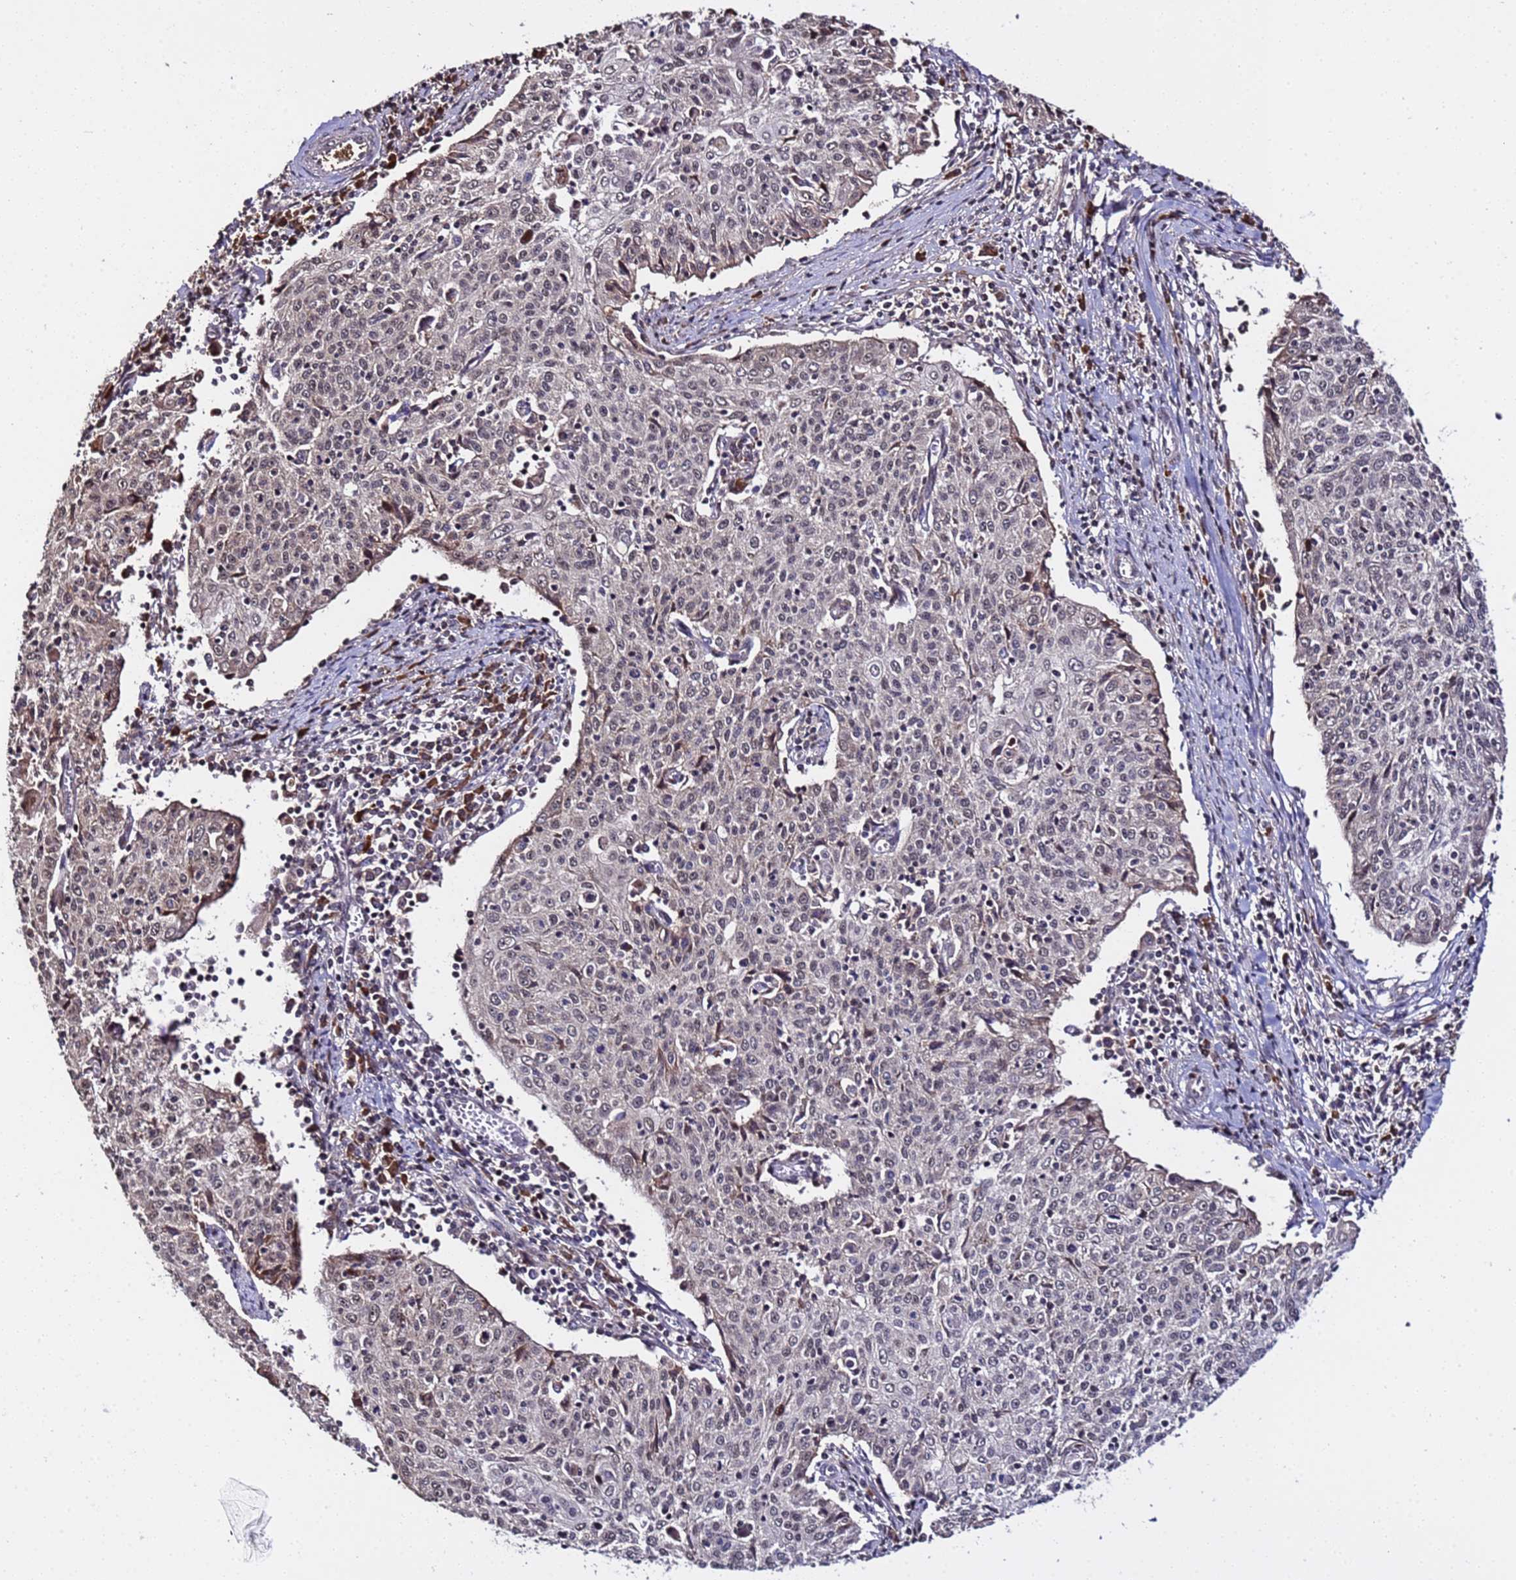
{"staining": {"intensity": "weak", "quantity": "<25%", "location": "cytoplasmic/membranous"}, "tissue": "cervical cancer", "cell_type": "Tumor cells", "image_type": "cancer", "snomed": [{"axis": "morphology", "description": "Squamous cell carcinoma, NOS"}, {"axis": "topography", "description": "Cervix"}], "caption": "This is an immunohistochemistry (IHC) image of human cervical squamous cell carcinoma. There is no staining in tumor cells.", "gene": "WNK4", "patient": {"sex": "female", "age": 48}}